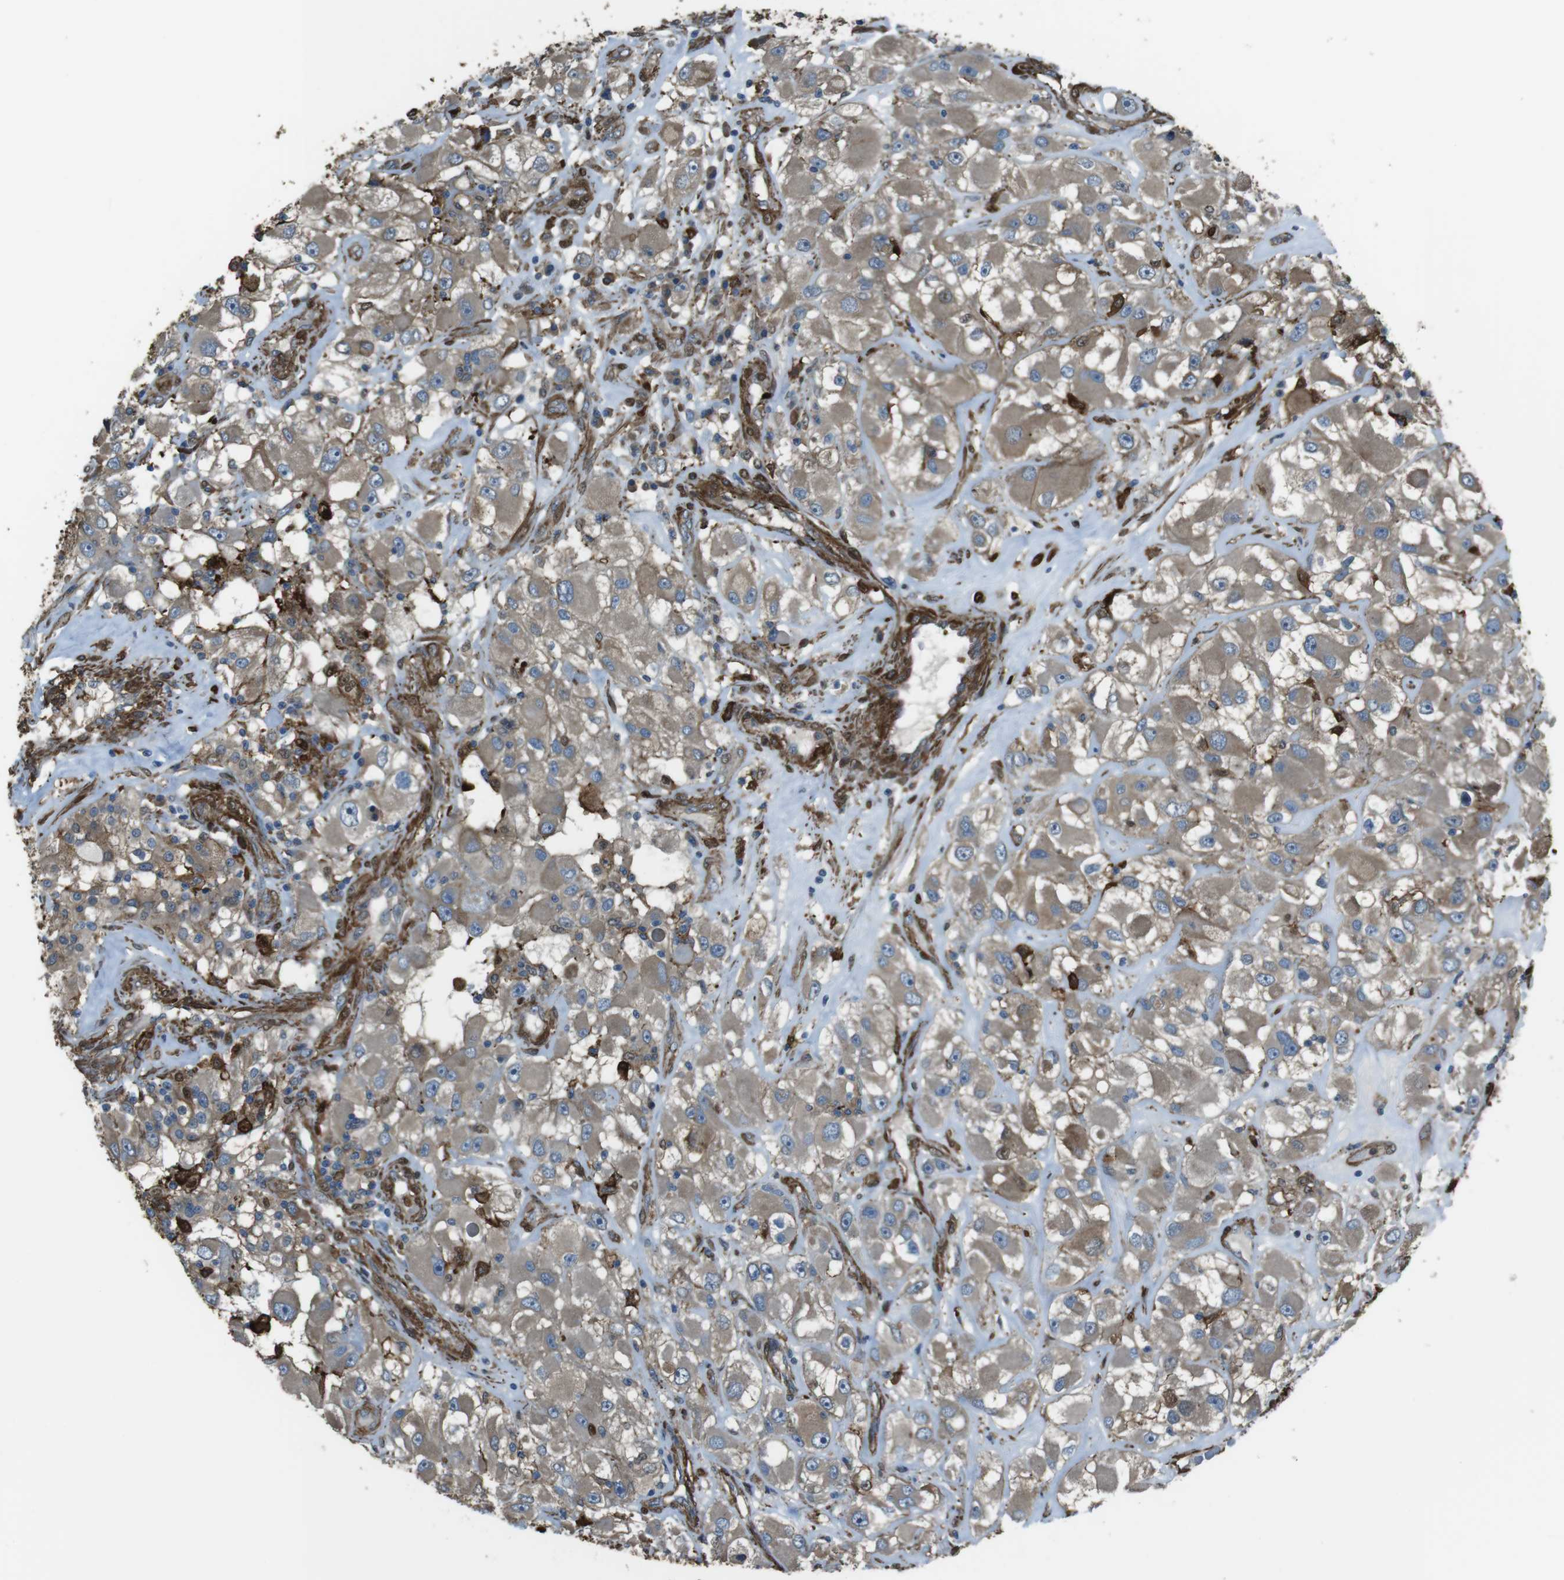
{"staining": {"intensity": "weak", "quantity": ">75%", "location": "cytoplasmic/membranous"}, "tissue": "renal cancer", "cell_type": "Tumor cells", "image_type": "cancer", "snomed": [{"axis": "morphology", "description": "Adenocarcinoma, NOS"}, {"axis": "topography", "description": "Kidney"}], "caption": "Renal adenocarcinoma tissue shows weak cytoplasmic/membranous positivity in approximately >75% of tumor cells (Stains: DAB (3,3'-diaminobenzidine) in brown, nuclei in blue, Microscopy: brightfield microscopy at high magnification).", "gene": "SFT2D1", "patient": {"sex": "female", "age": 52}}